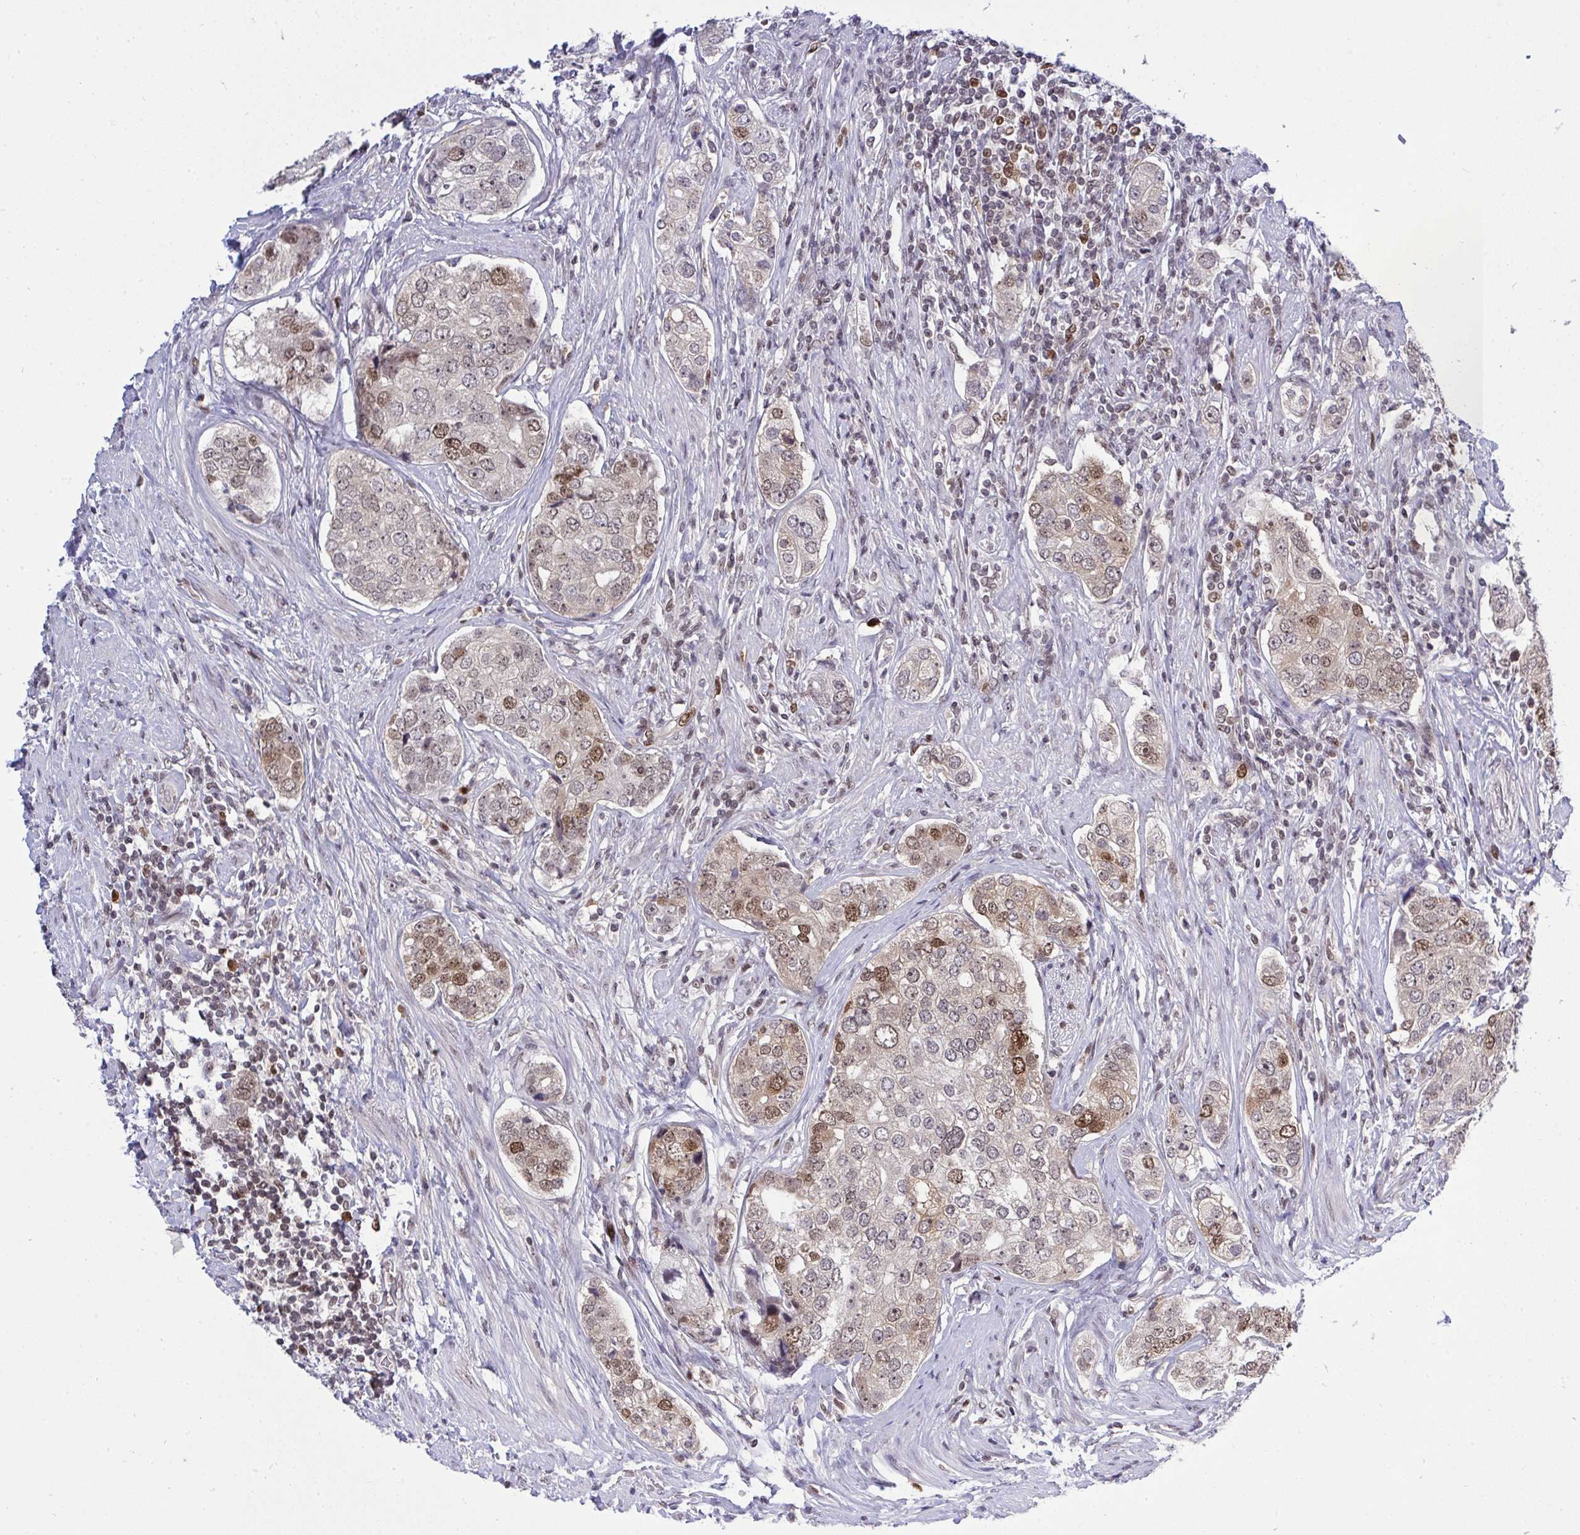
{"staining": {"intensity": "moderate", "quantity": "<25%", "location": "nuclear"}, "tissue": "prostate cancer", "cell_type": "Tumor cells", "image_type": "cancer", "snomed": [{"axis": "morphology", "description": "Adenocarcinoma, High grade"}, {"axis": "topography", "description": "Prostate"}], "caption": "The image demonstrates immunohistochemical staining of prostate cancer. There is moderate nuclear expression is identified in approximately <25% of tumor cells. (Stains: DAB in brown, nuclei in blue, Microscopy: brightfield microscopy at high magnification).", "gene": "RFC4", "patient": {"sex": "male", "age": 60}}